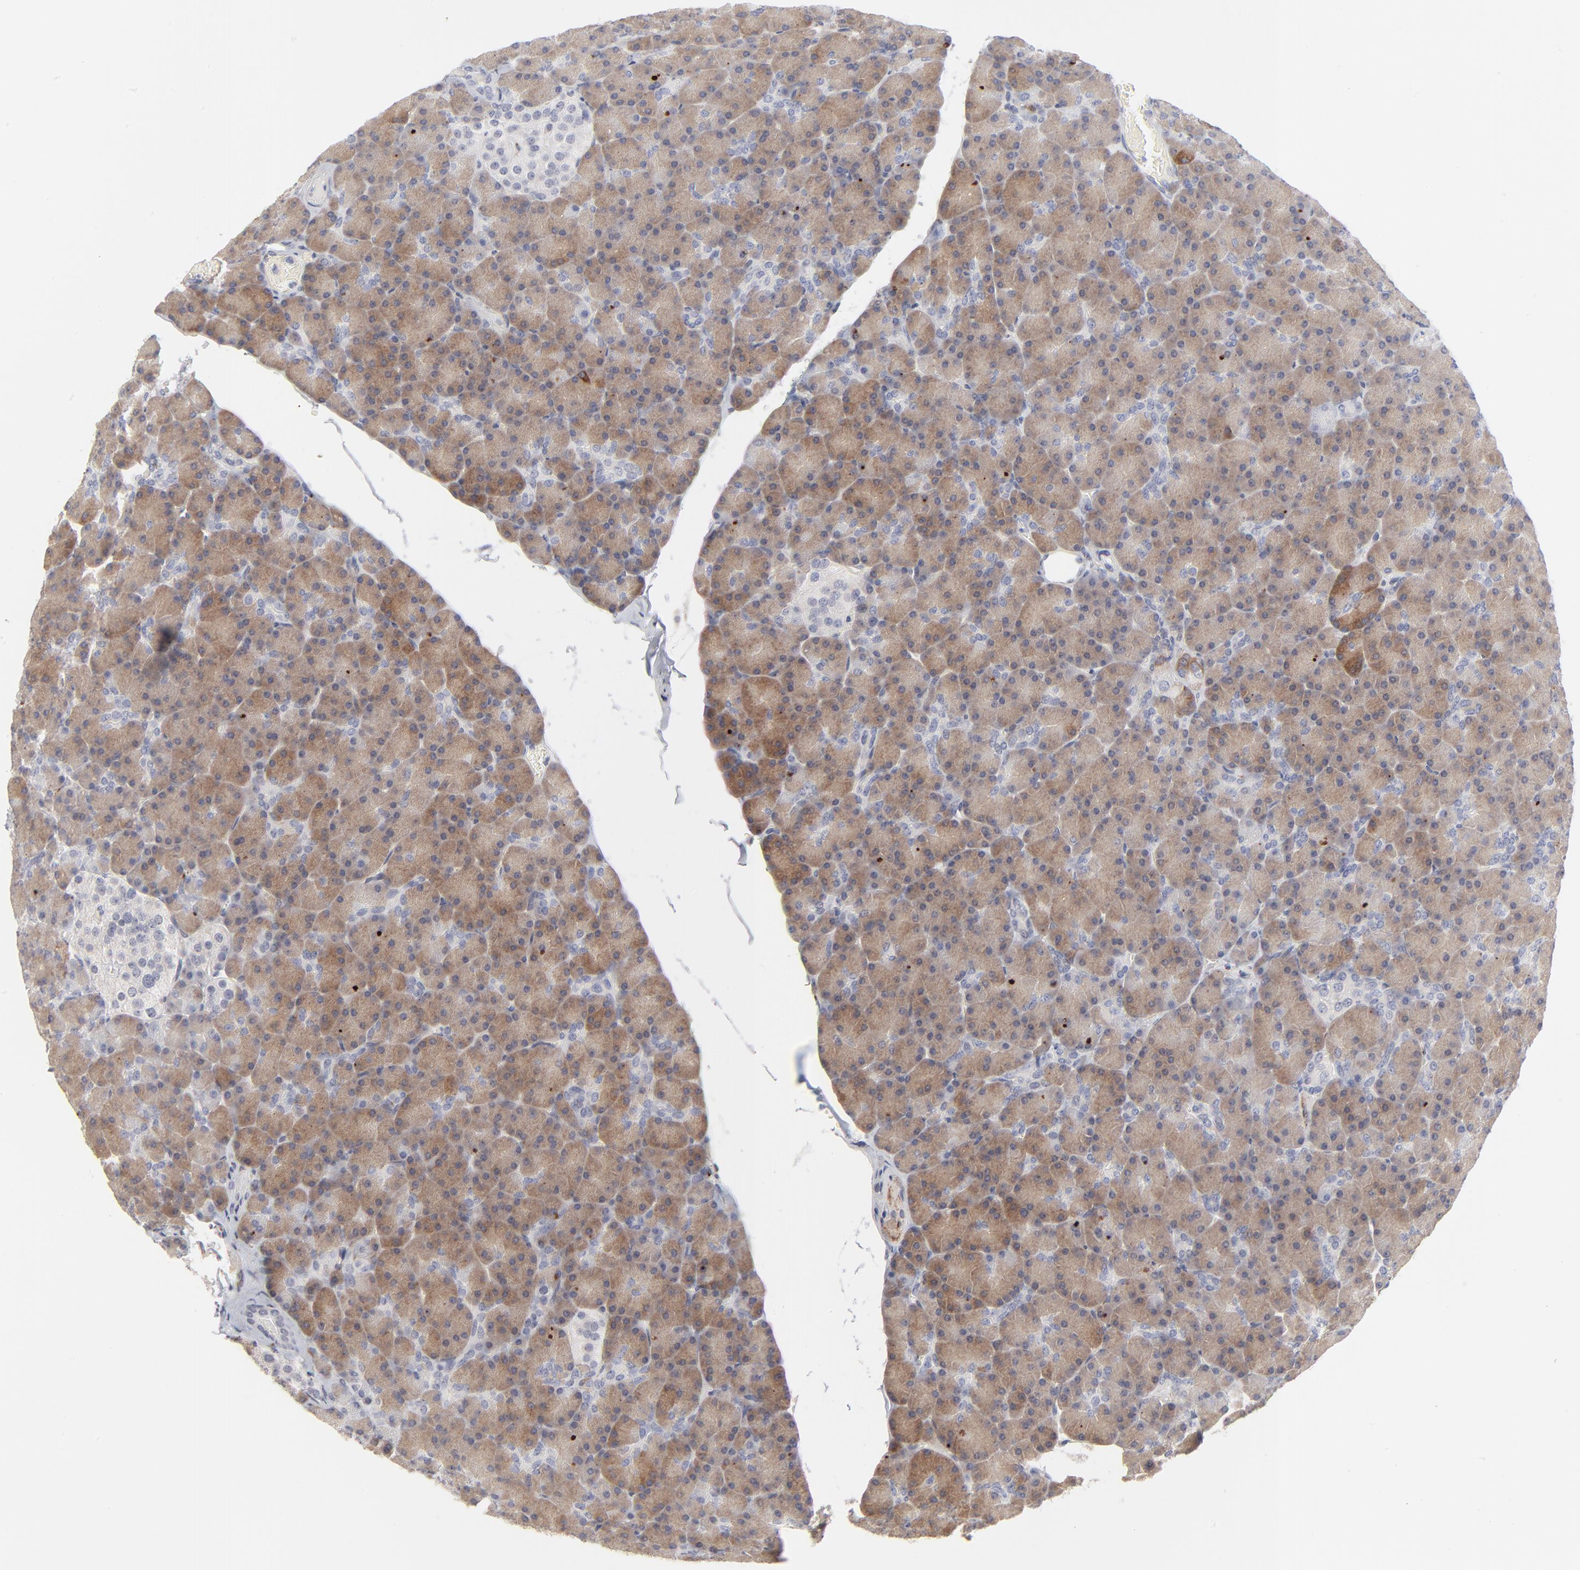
{"staining": {"intensity": "moderate", "quantity": ">75%", "location": "cytoplasmic/membranous"}, "tissue": "pancreas", "cell_type": "Exocrine glandular cells", "image_type": "normal", "snomed": [{"axis": "morphology", "description": "Normal tissue, NOS"}, {"axis": "topography", "description": "Pancreas"}], "caption": "About >75% of exocrine glandular cells in normal human pancreas reveal moderate cytoplasmic/membranous protein positivity as visualized by brown immunohistochemical staining.", "gene": "AURKA", "patient": {"sex": "female", "age": 43}}